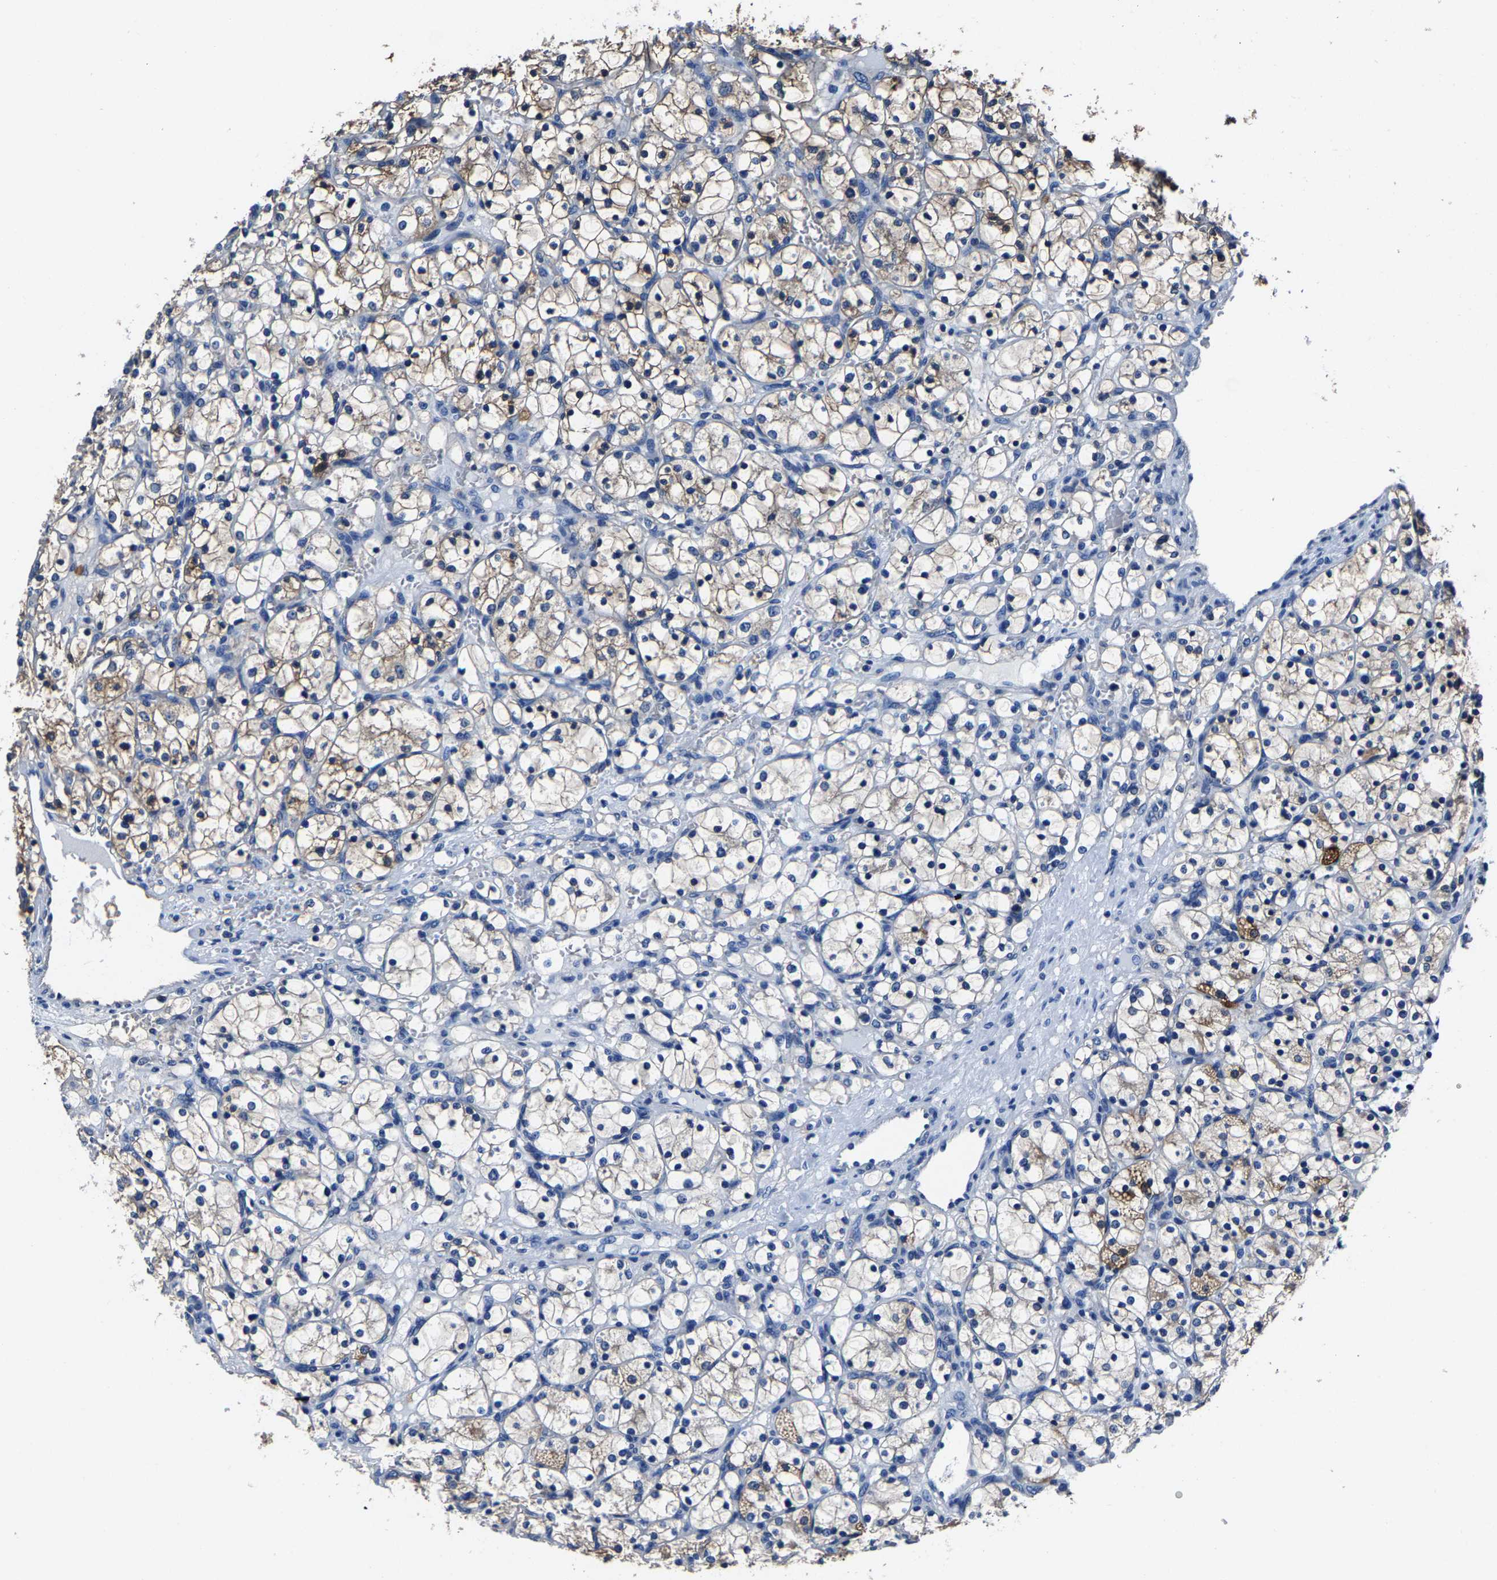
{"staining": {"intensity": "weak", "quantity": "25%-75%", "location": "cytoplasmic/membranous"}, "tissue": "renal cancer", "cell_type": "Tumor cells", "image_type": "cancer", "snomed": [{"axis": "morphology", "description": "Adenocarcinoma, NOS"}, {"axis": "topography", "description": "Kidney"}], "caption": "Renal cancer (adenocarcinoma) stained for a protein demonstrates weak cytoplasmic/membranous positivity in tumor cells.", "gene": "ALDOB", "patient": {"sex": "female", "age": 69}}